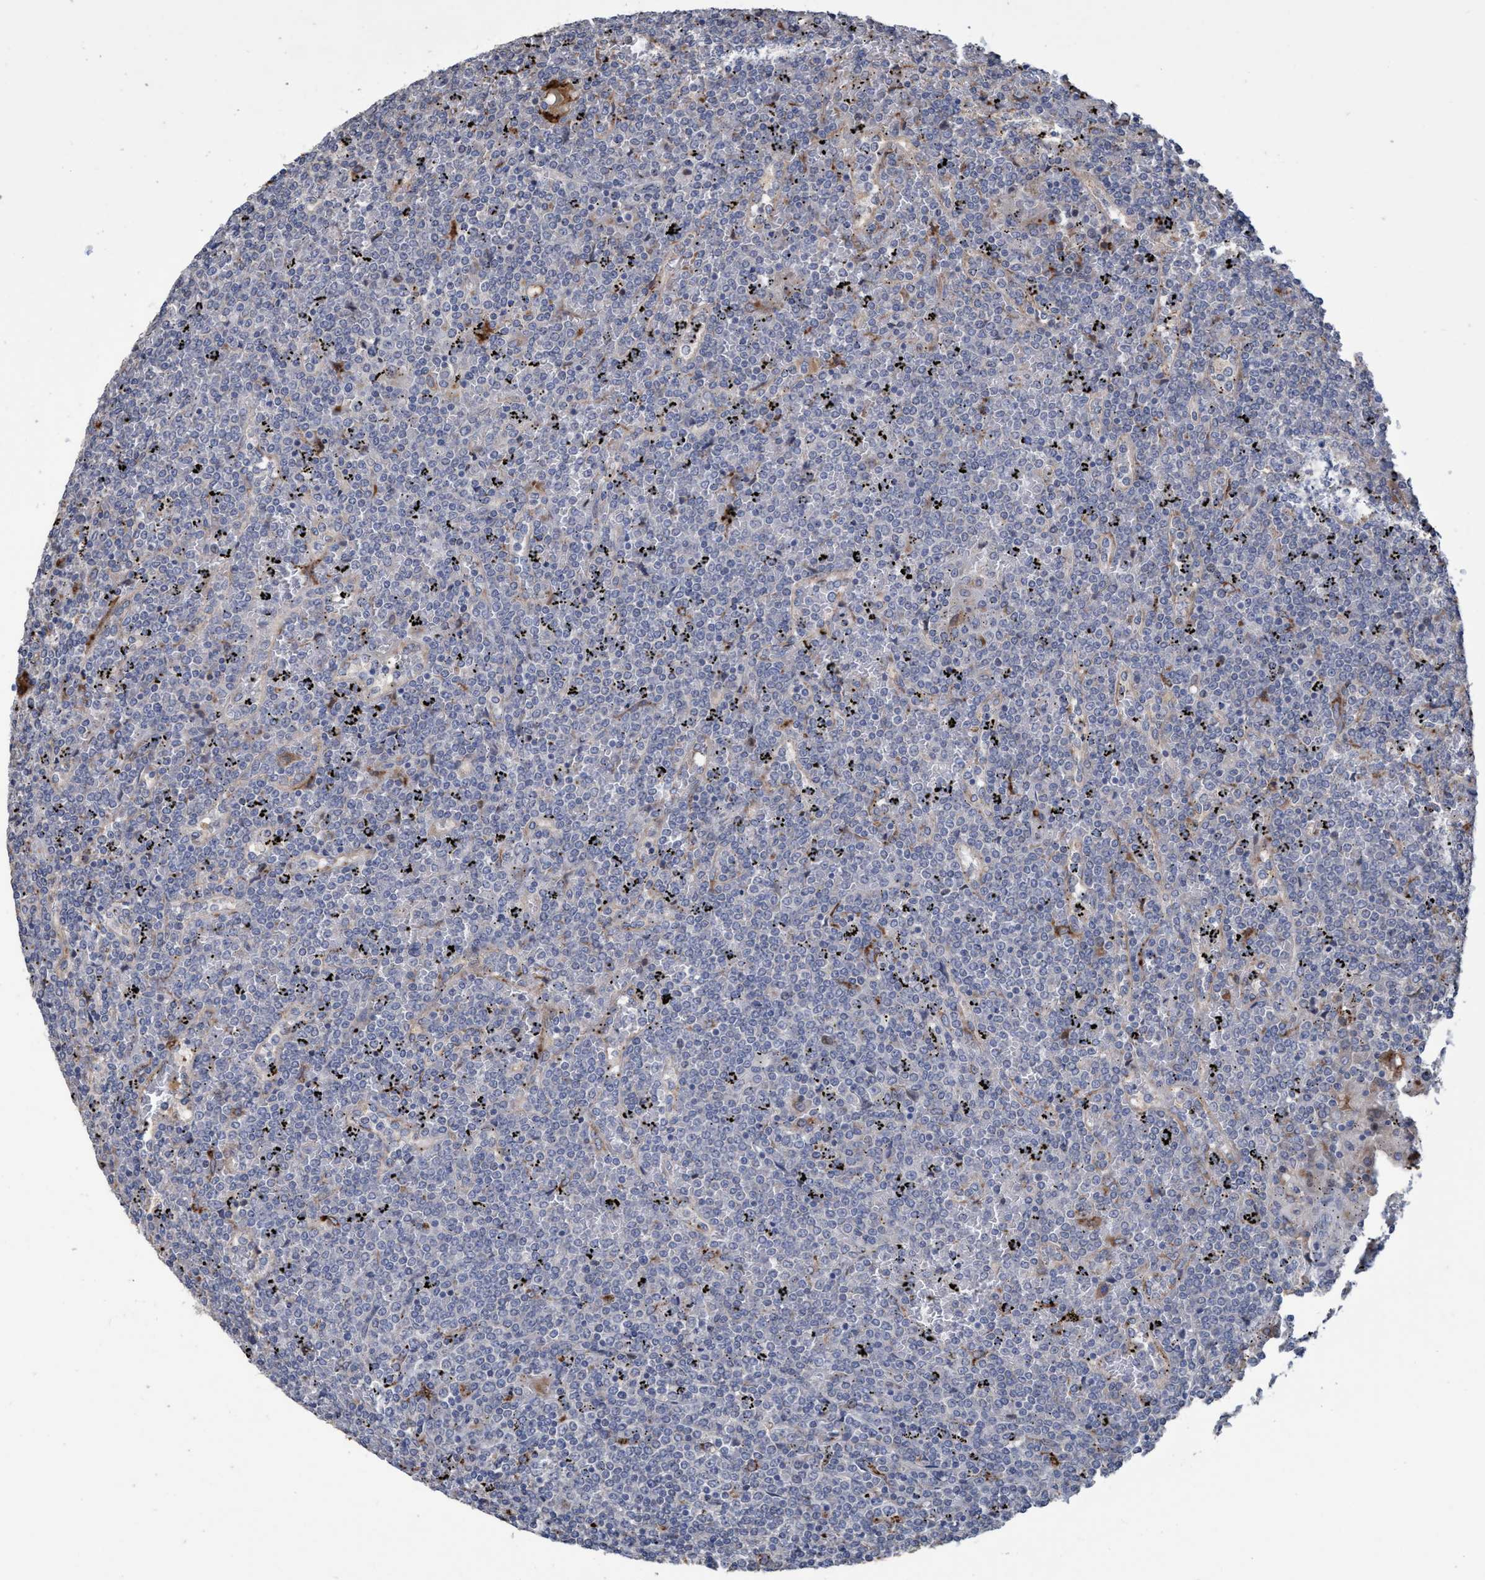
{"staining": {"intensity": "negative", "quantity": "none", "location": "none"}, "tissue": "lymphoma", "cell_type": "Tumor cells", "image_type": "cancer", "snomed": [{"axis": "morphology", "description": "Malignant lymphoma, non-Hodgkin's type, Low grade"}, {"axis": "topography", "description": "Spleen"}], "caption": "Low-grade malignant lymphoma, non-Hodgkin's type was stained to show a protein in brown. There is no significant expression in tumor cells.", "gene": "BBS9", "patient": {"sex": "female", "age": 19}}